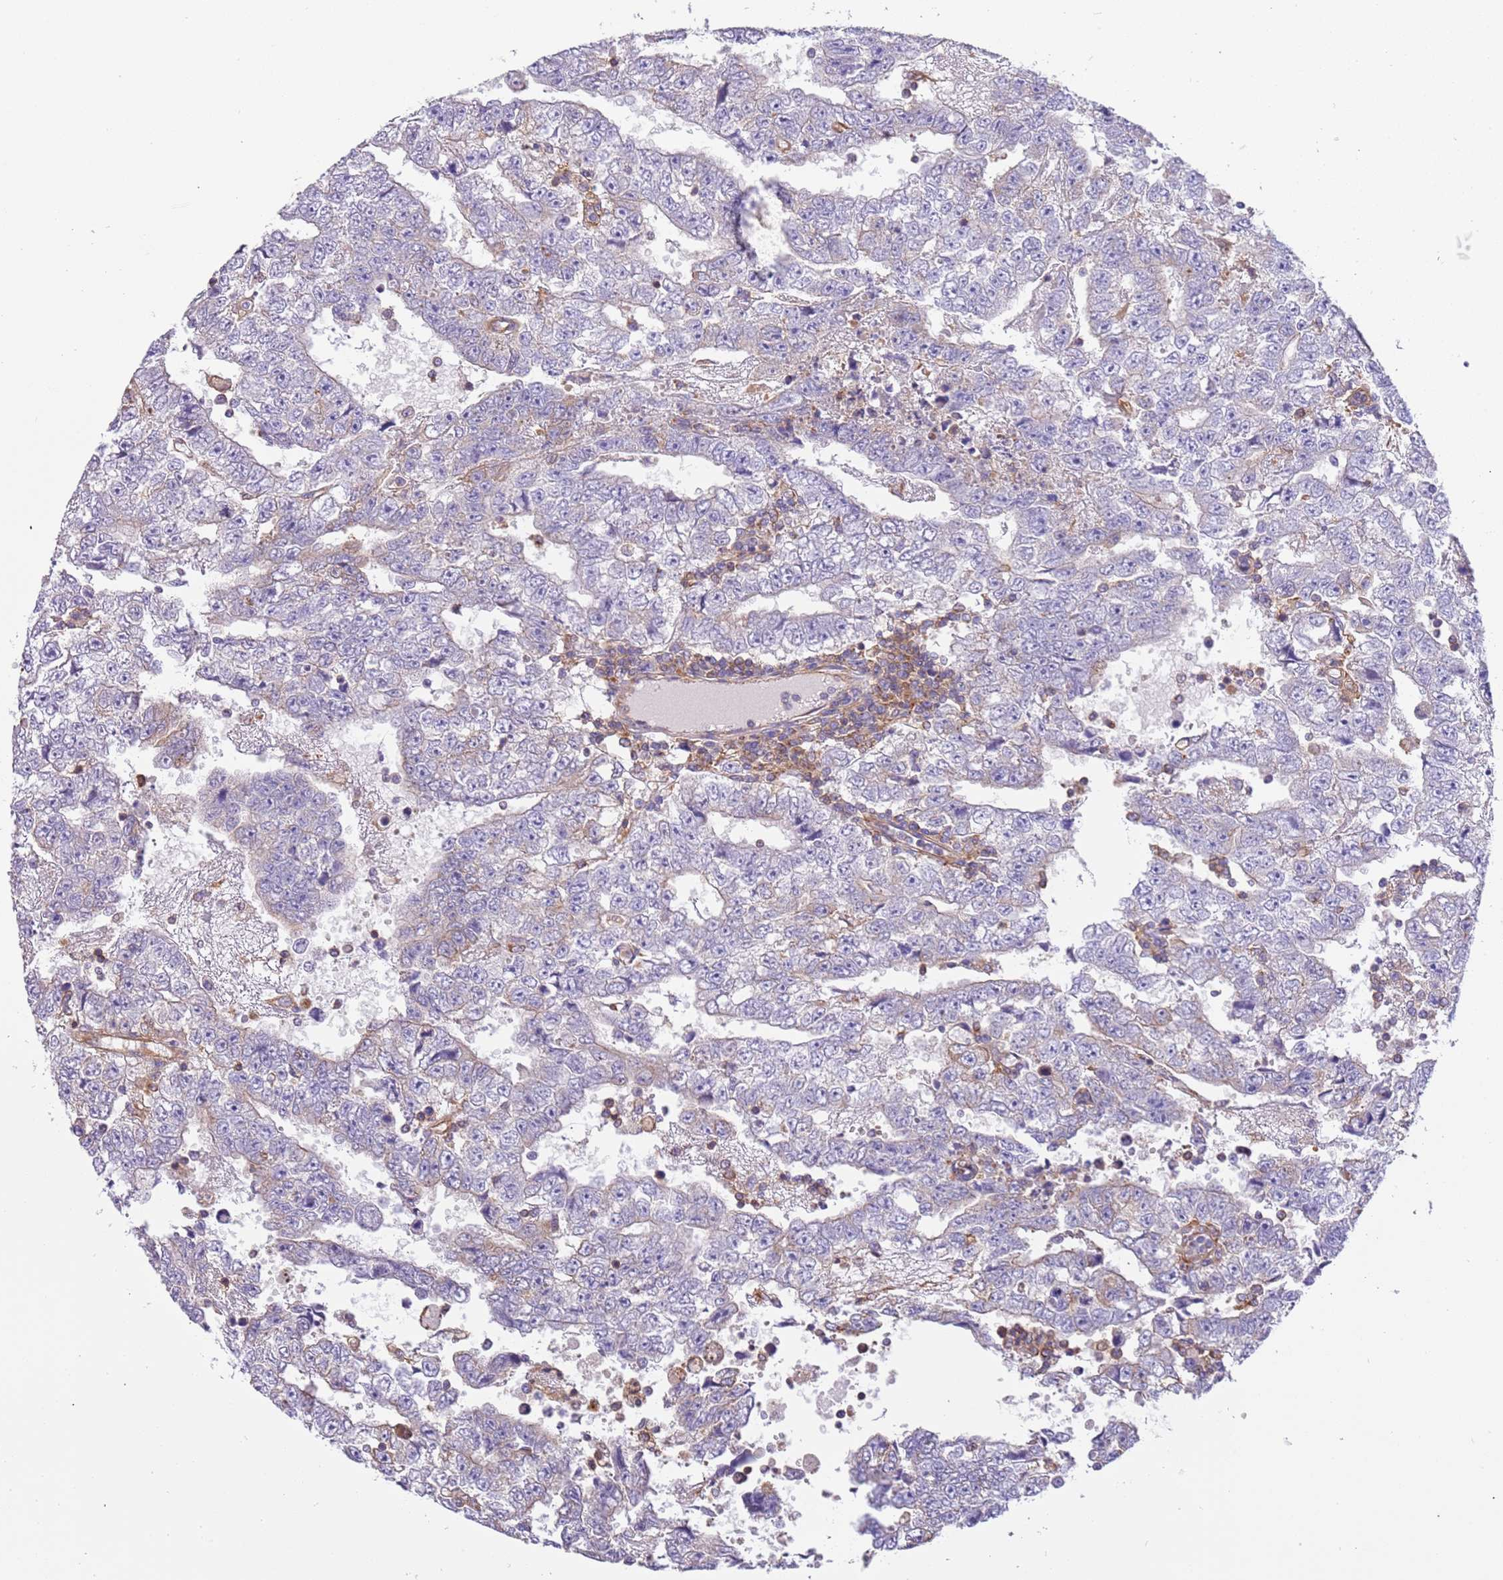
{"staining": {"intensity": "weak", "quantity": "<25%", "location": "cytoplasmic/membranous"}, "tissue": "testis cancer", "cell_type": "Tumor cells", "image_type": "cancer", "snomed": [{"axis": "morphology", "description": "Carcinoma, Embryonal, NOS"}, {"axis": "topography", "description": "Testis"}], "caption": "The micrograph shows no significant positivity in tumor cells of testis cancer (embryonal carcinoma). Nuclei are stained in blue.", "gene": "NAALADL1", "patient": {"sex": "male", "age": 25}}